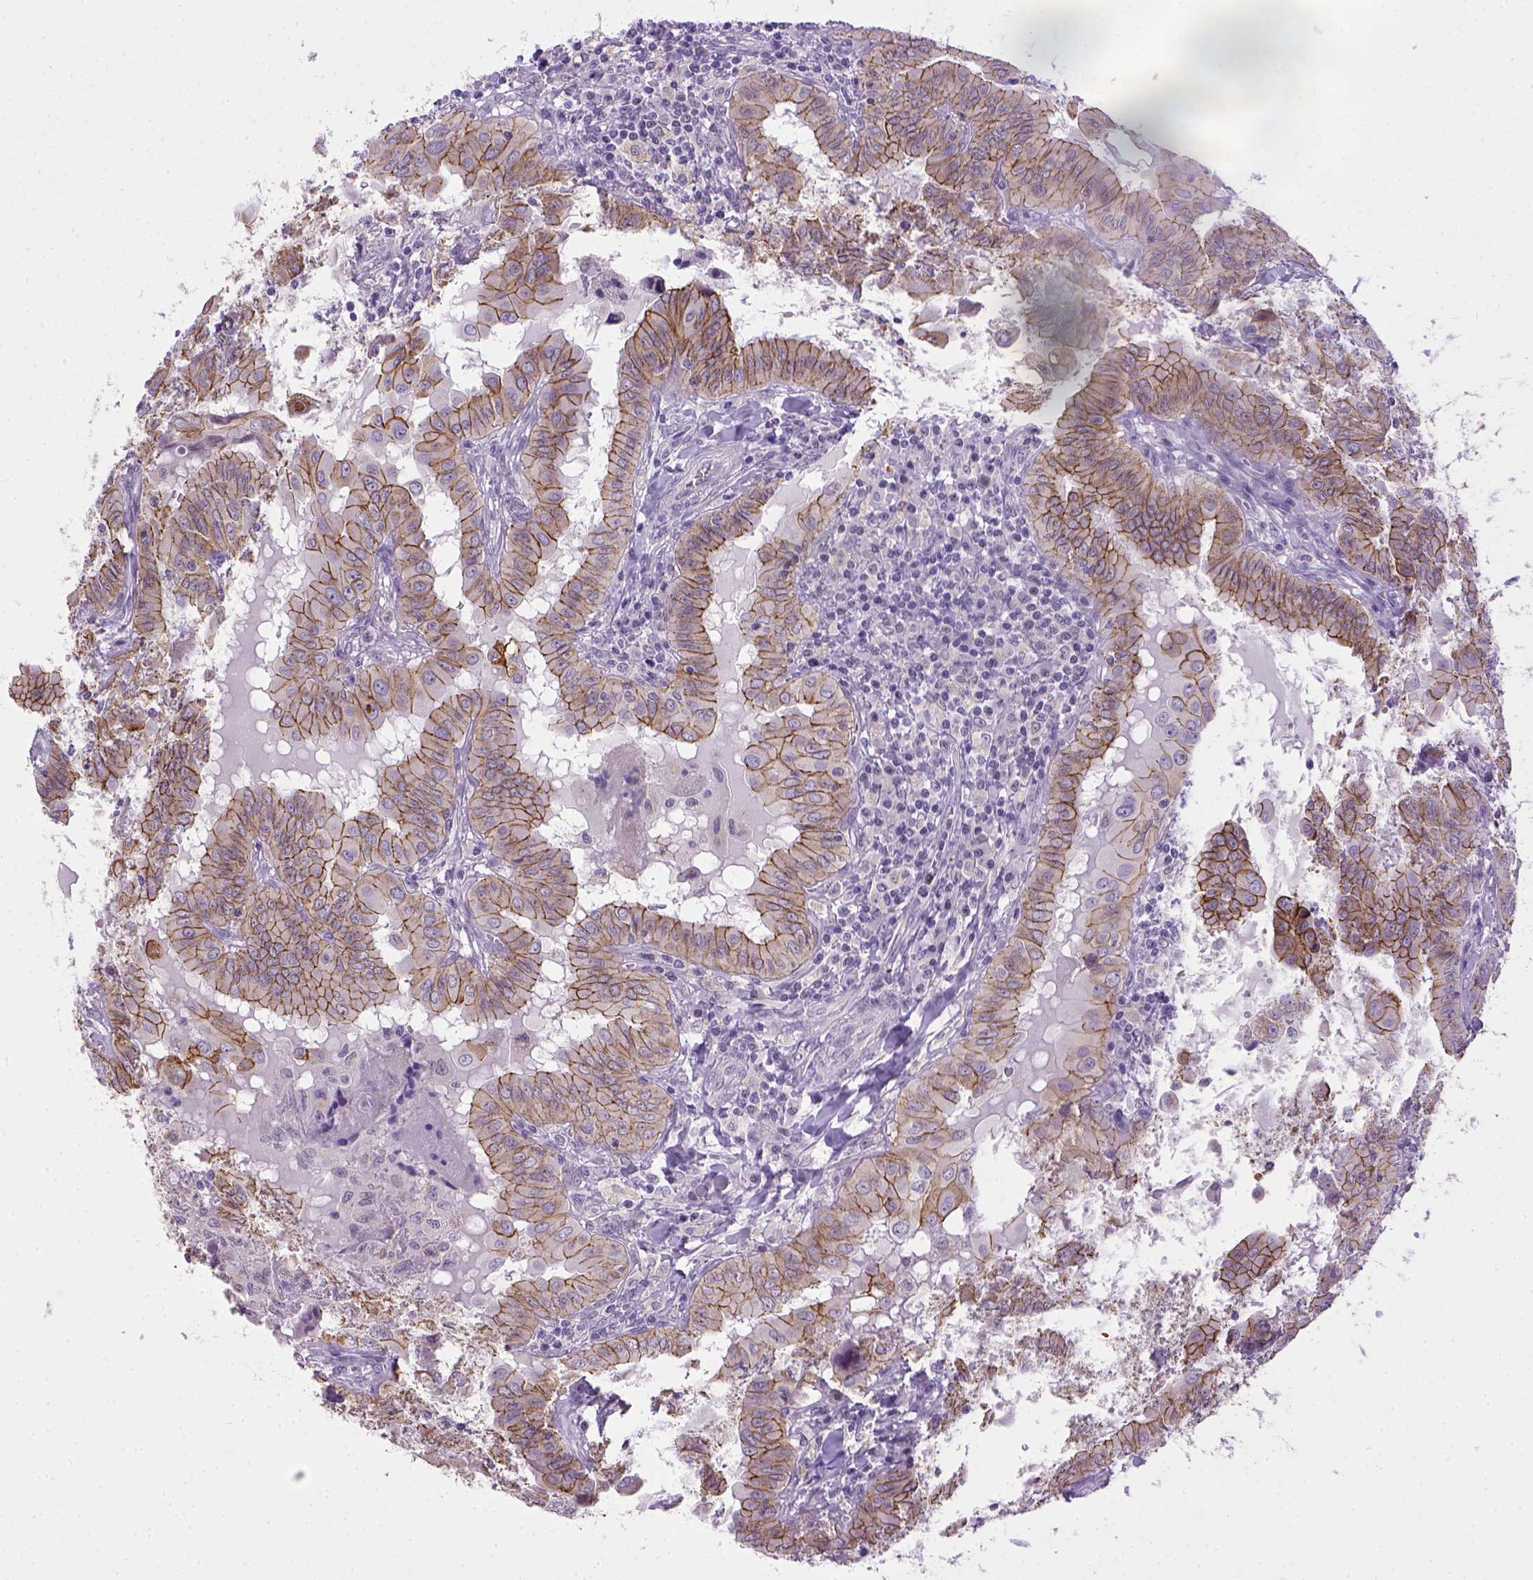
{"staining": {"intensity": "strong", "quantity": ">75%", "location": "cytoplasmic/membranous"}, "tissue": "thyroid cancer", "cell_type": "Tumor cells", "image_type": "cancer", "snomed": [{"axis": "morphology", "description": "Papillary adenocarcinoma, NOS"}, {"axis": "topography", "description": "Thyroid gland"}], "caption": "The histopathology image reveals immunohistochemical staining of thyroid papillary adenocarcinoma. There is strong cytoplasmic/membranous expression is seen in about >75% of tumor cells.", "gene": "CDH1", "patient": {"sex": "female", "age": 37}}